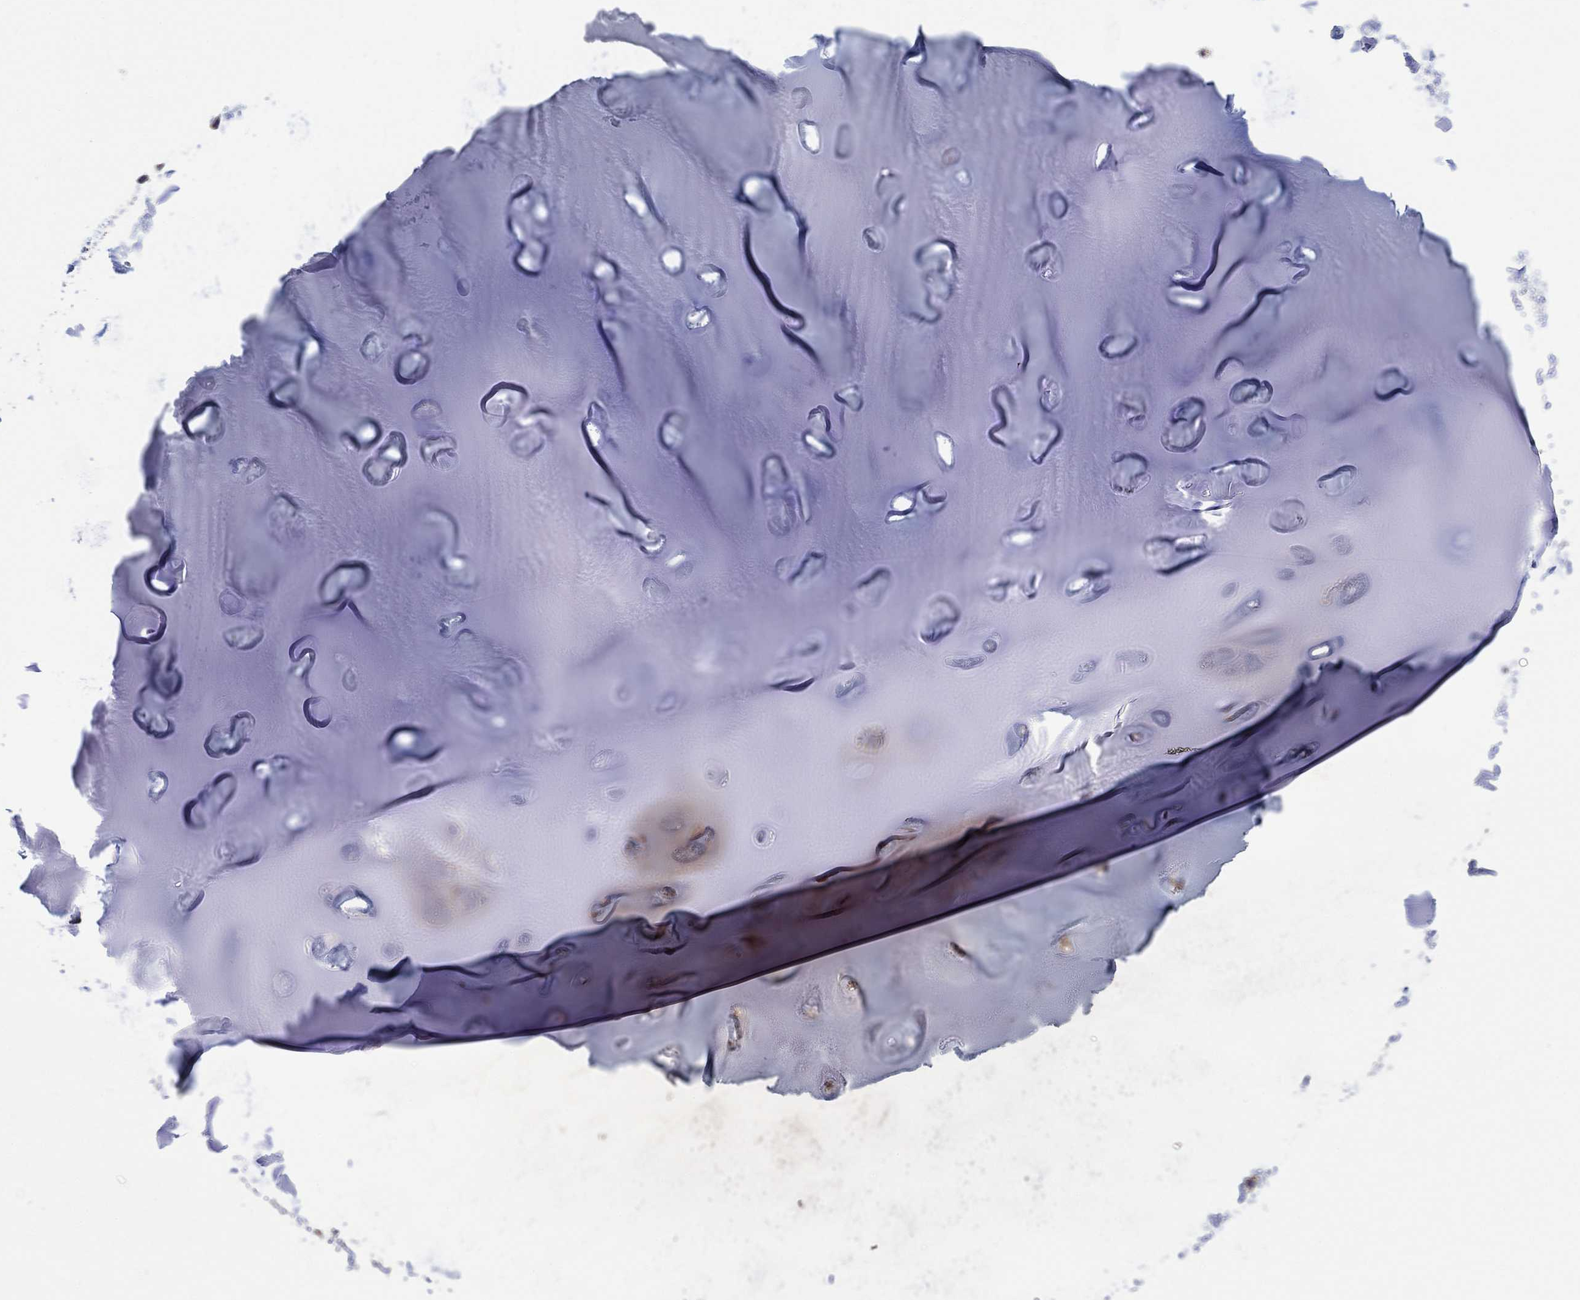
{"staining": {"intensity": "negative", "quantity": "none", "location": "none"}, "tissue": "adipose tissue", "cell_type": "Adipocytes", "image_type": "normal", "snomed": [{"axis": "morphology", "description": "Normal tissue, NOS"}, {"axis": "topography", "description": "Cartilage tissue"}], "caption": "DAB (3,3'-diaminobenzidine) immunohistochemical staining of unremarkable human adipose tissue displays no significant positivity in adipocytes. Nuclei are stained in blue.", "gene": "RPLP0", "patient": {"sex": "male", "age": 81}}